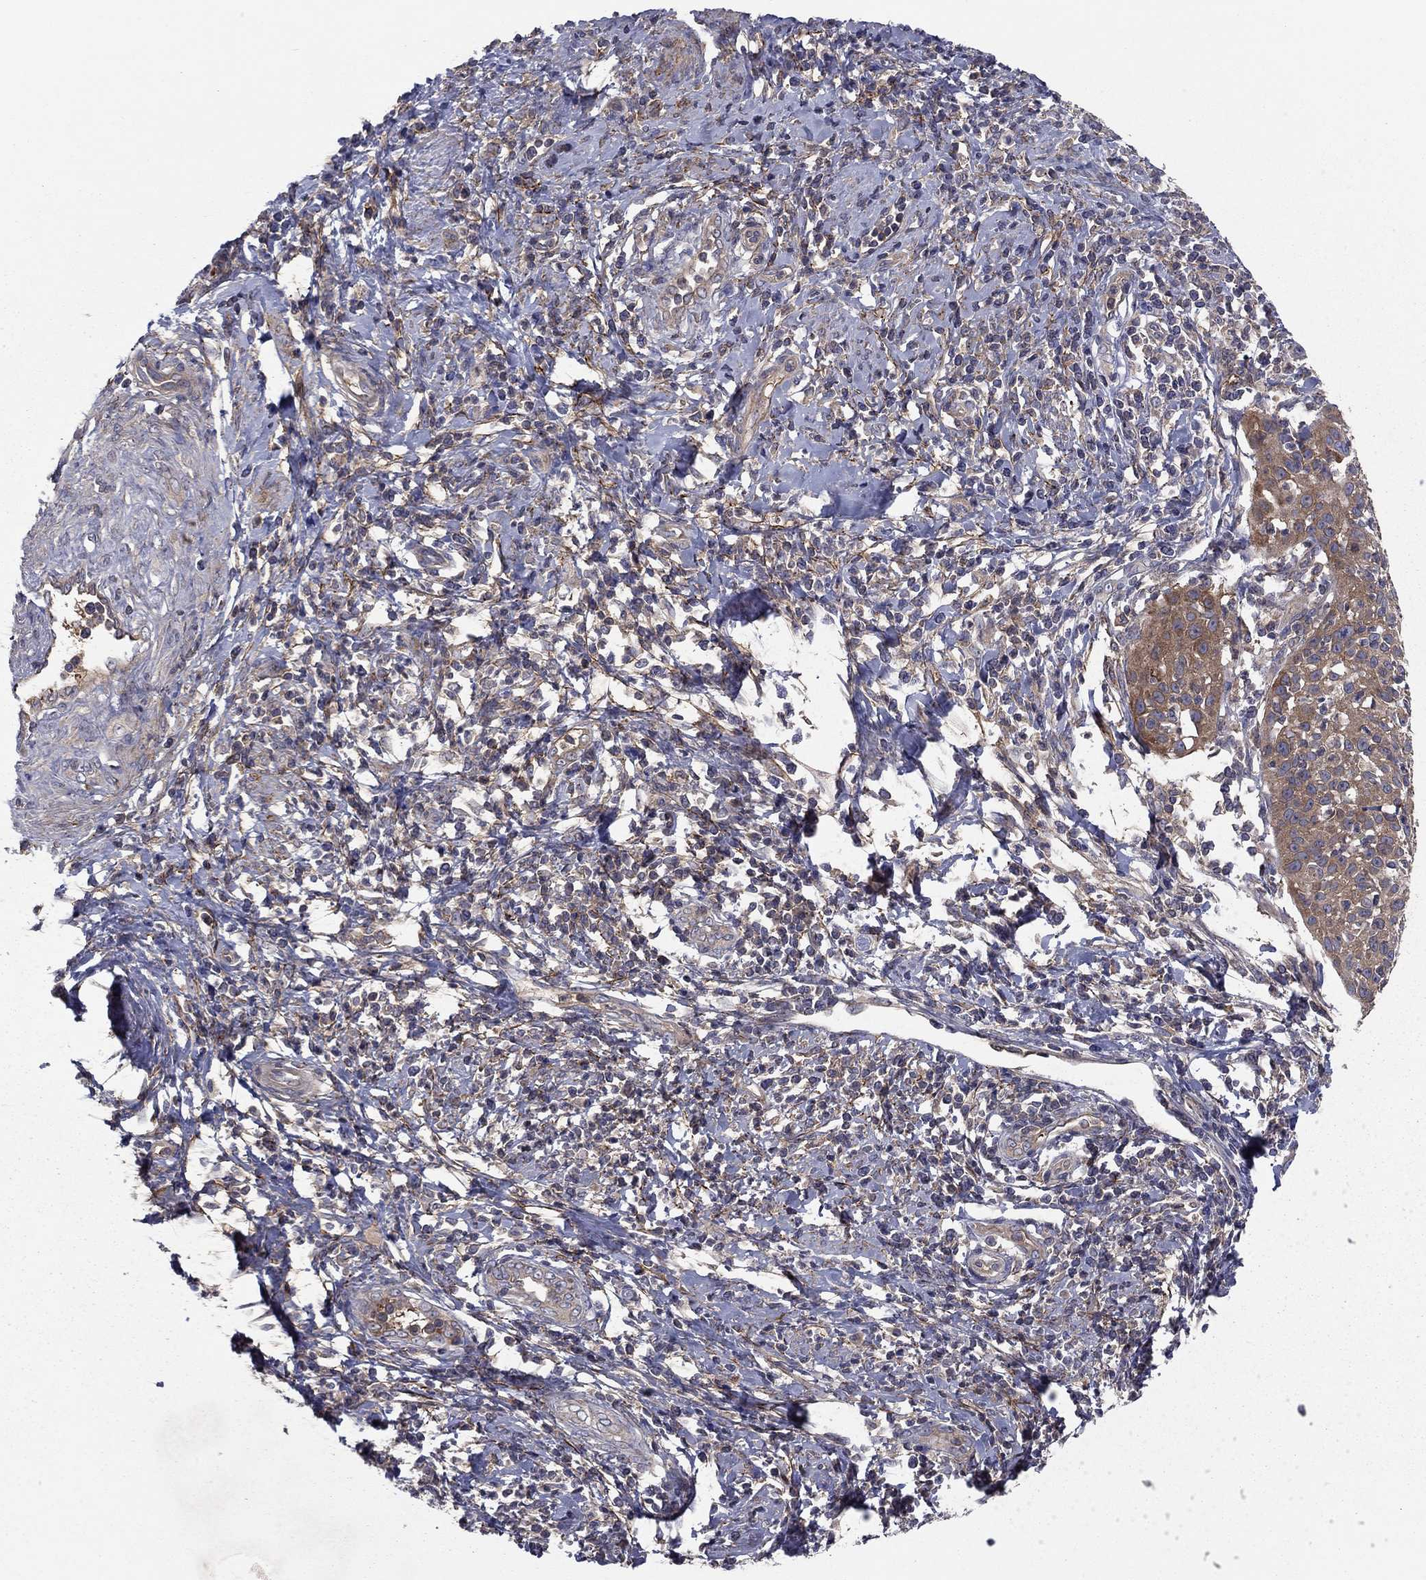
{"staining": {"intensity": "weak", "quantity": "<25%", "location": "cytoplasmic/membranous"}, "tissue": "cervical cancer", "cell_type": "Tumor cells", "image_type": "cancer", "snomed": [{"axis": "morphology", "description": "Squamous cell carcinoma, NOS"}, {"axis": "topography", "description": "Cervix"}], "caption": "Immunohistochemistry (IHC) photomicrograph of cervical squamous cell carcinoma stained for a protein (brown), which displays no expression in tumor cells.", "gene": "RNF123", "patient": {"sex": "female", "age": 26}}